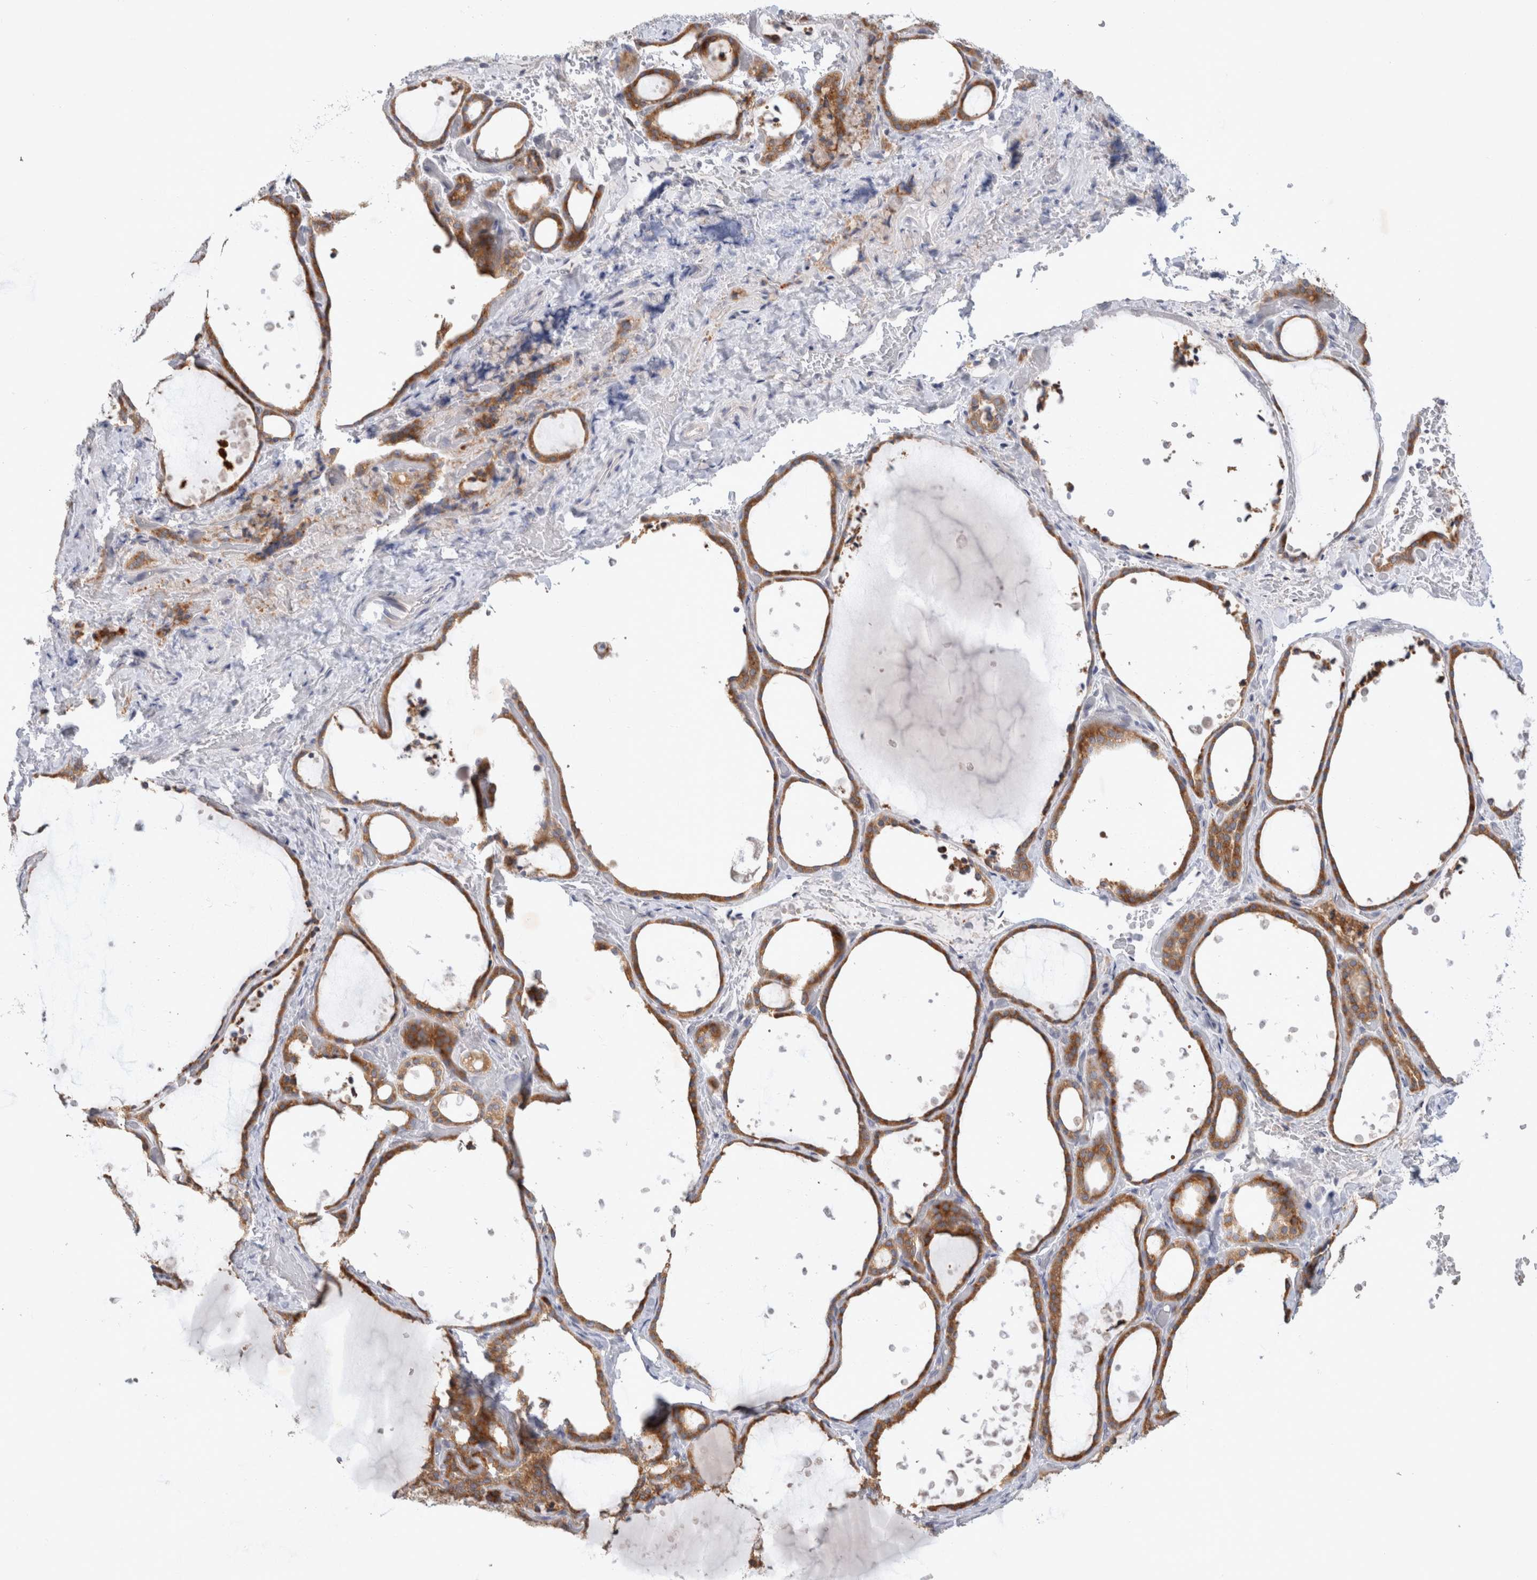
{"staining": {"intensity": "moderate", "quantity": ">75%", "location": "cytoplasmic/membranous"}, "tissue": "thyroid gland", "cell_type": "Glandular cells", "image_type": "normal", "snomed": [{"axis": "morphology", "description": "Normal tissue, NOS"}, {"axis": "topography", "description": "Thyroid gland"}], "caption": "Normal thyroid gland demonstrates moderate cytoplasmic/membranous expression in about >75% of glandular cells The staining was performed using DAB, with brown indicating positive protein expression. Nuclei are stained blue with hematoxylin..", "gene": "NEDD4L", "patient": {"sex": "female", "age": 44}}